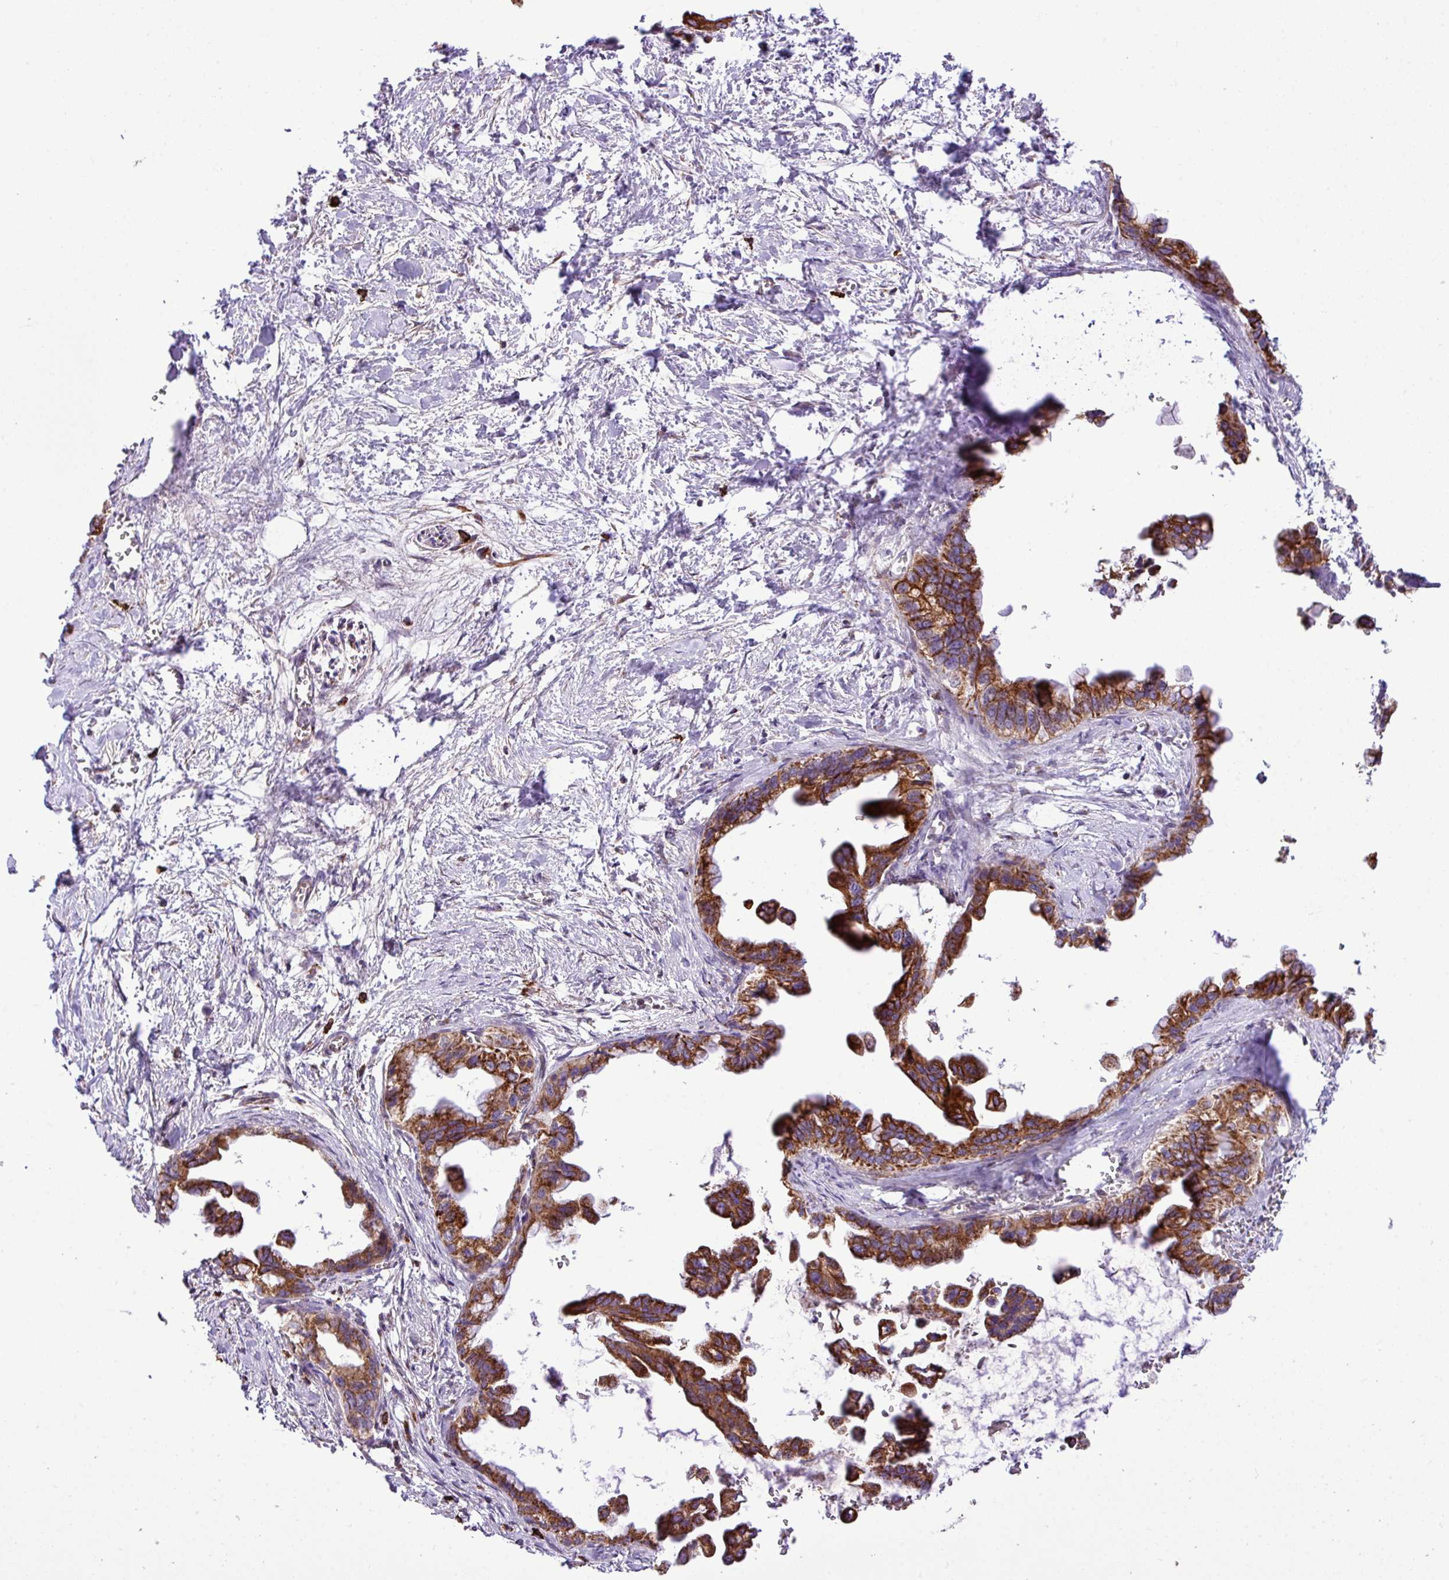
{"staining": {"intensity": "strong", "quantity": ">75%", "location": "cytoplasmic/membranous"}, "tissue": "pancreatic cancer", "cell_type": "Tumor cells", "image_type": "cancer", "snomed": [{"axis": "morphology", "description": "Adenocarcinoma, NOS"}, {"axis": "topography", "description": "Pancreas"}], "caption": "High-magnification brightfield microscopy of pancreatic cancer stained with DAB (3,3'-diaminobenzidine) (brown) and counterstained with hematoxylin (blue). tumor cells exhibit strong cytoplasmic/membranous staining is present in approximately>75% of cells.", "gene": "ZNF569", "patient": {"sex": "male", "age": 61}}